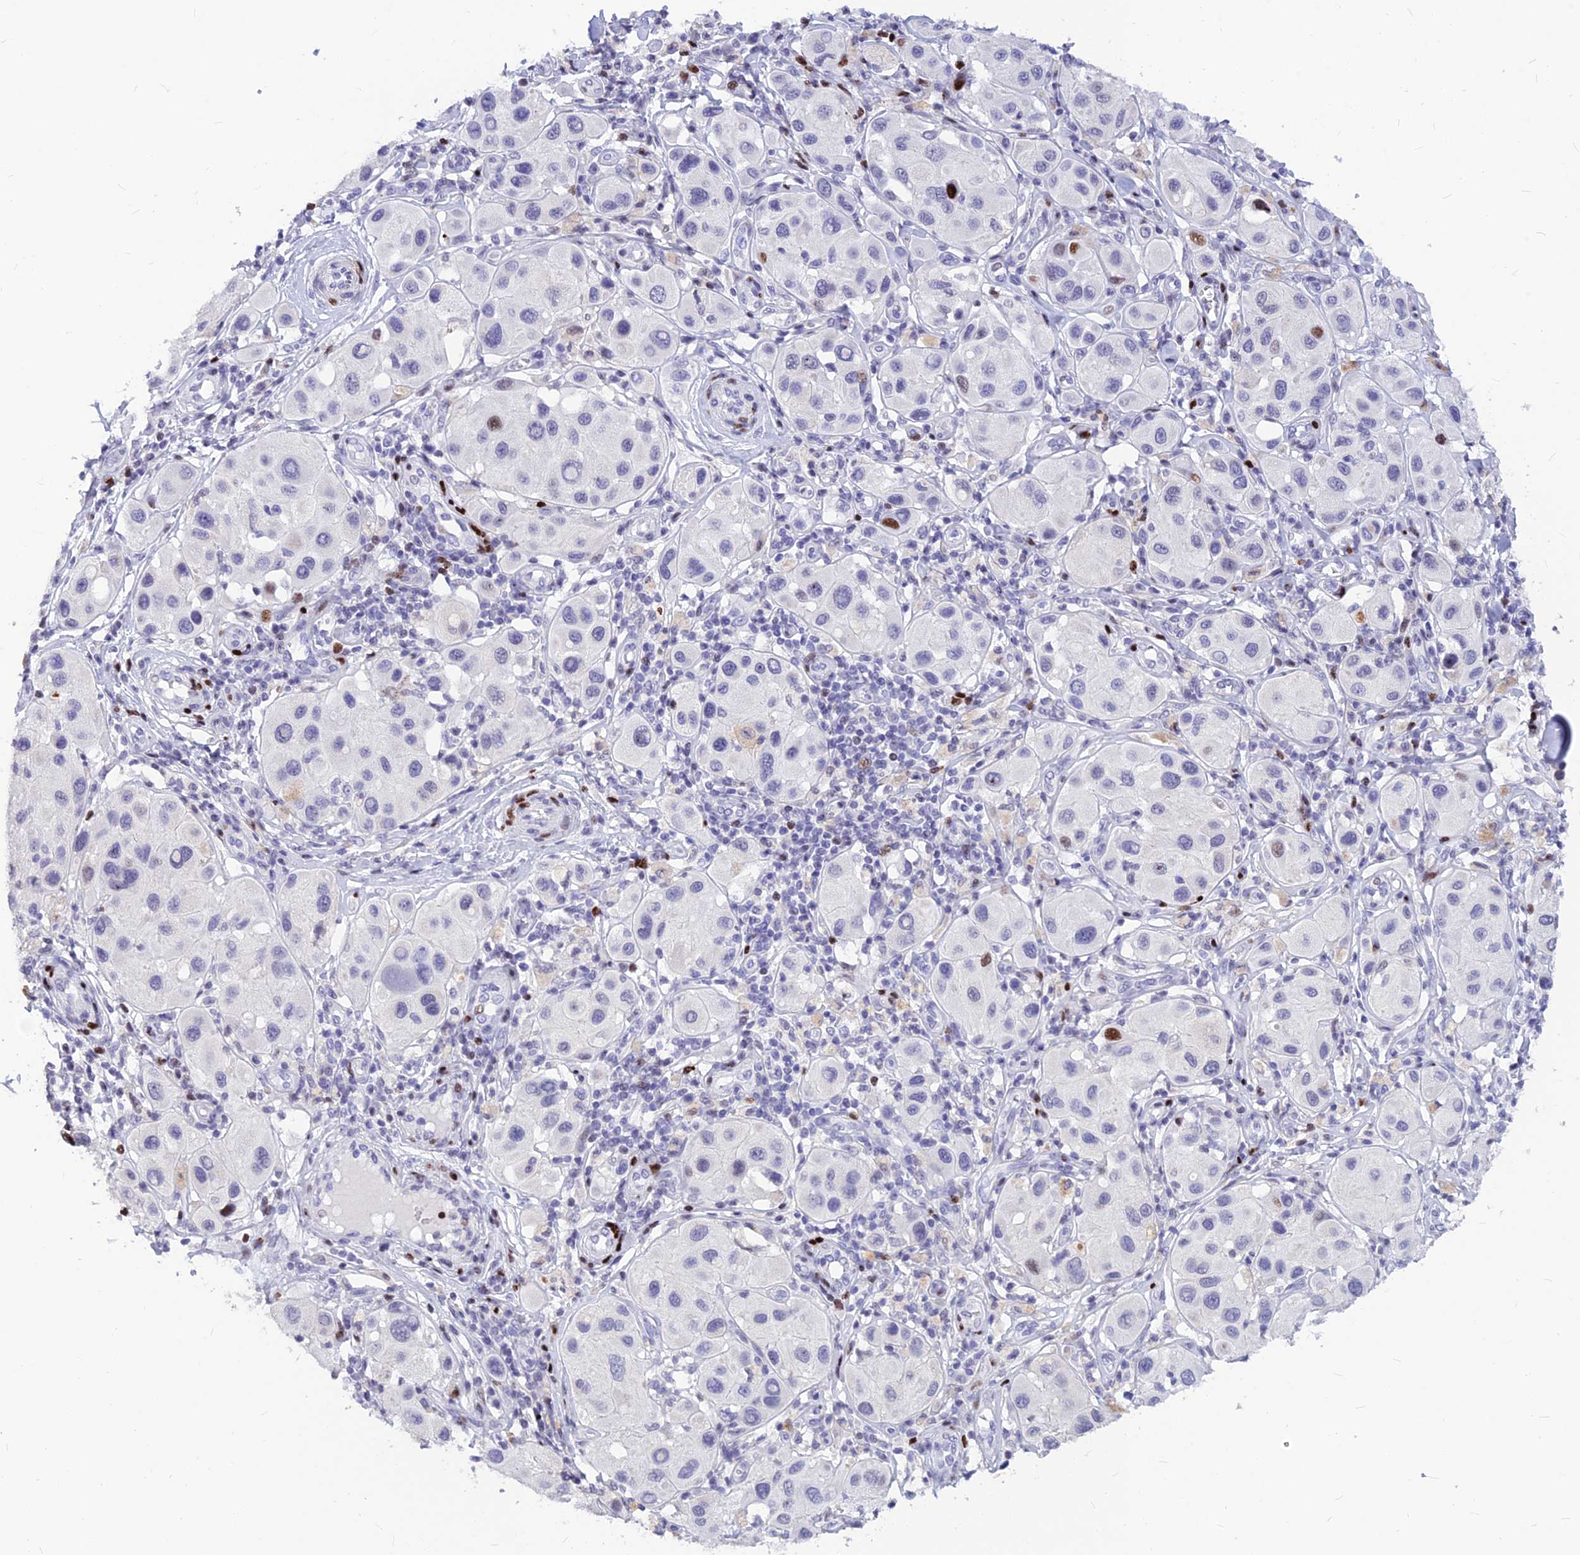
{"staining": {"intensity": "strong", "quantity": "<25%", "location": "nuclear"}, "tissue": "melanoma", "cell_type": "Tumor cells", "image_type": "cancer", "snomed": [{"axis": "morphology", "description": "Malignant melanoma, Metastatic site"}, {"axis": "topography", "description": "Skin"}], "caption": "Immunohistochemistry (DAB (3,3'-diaminobenzidine)) staining of melanoma reveals strong nuclear protein expression in about <25% of tumor cells.", "gene": "PRPS1", "patient": {"sex": "male", "age": 41}}